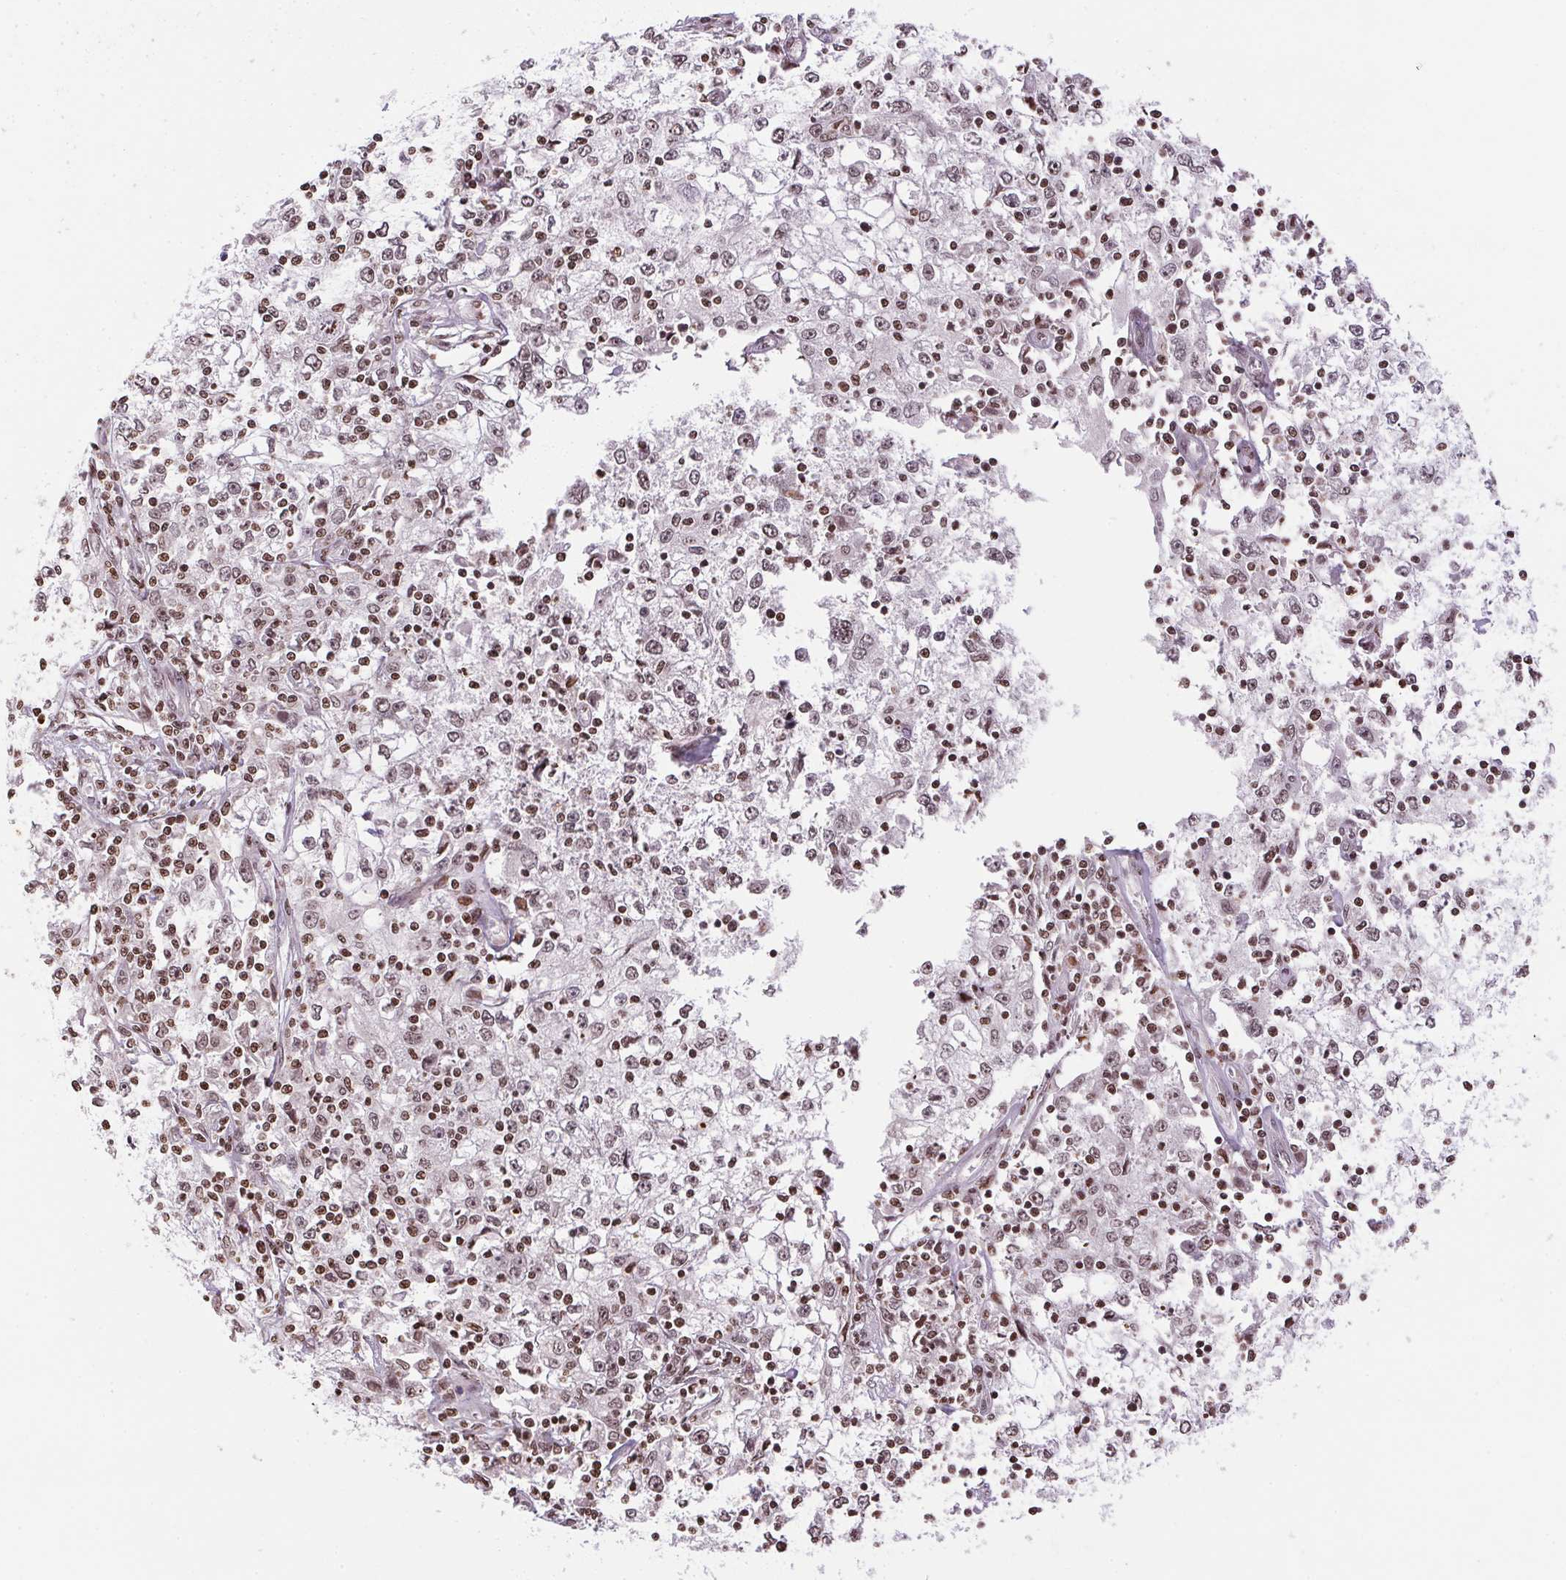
{"staining": {"intensity": "weak", "quantity": "25%-75%", "location": "nuclear"}, "tissue": "cervical cancer", "cell_type": "Tumor cells", "image_type": "cancer", "snomed": [{"axis": "morphology", "description": "Squamous cell carcinoma, NOS"}, {"axis": "topography", "description": "Cervix"}], "caption": "Tumor cells reveal low levels of weak nuclear positivity in about 25%-75% of cells in human squamous cell carcinoma (cervical).", "gene": "RNF181", "patient": {"sex": "female", "age": 85}}